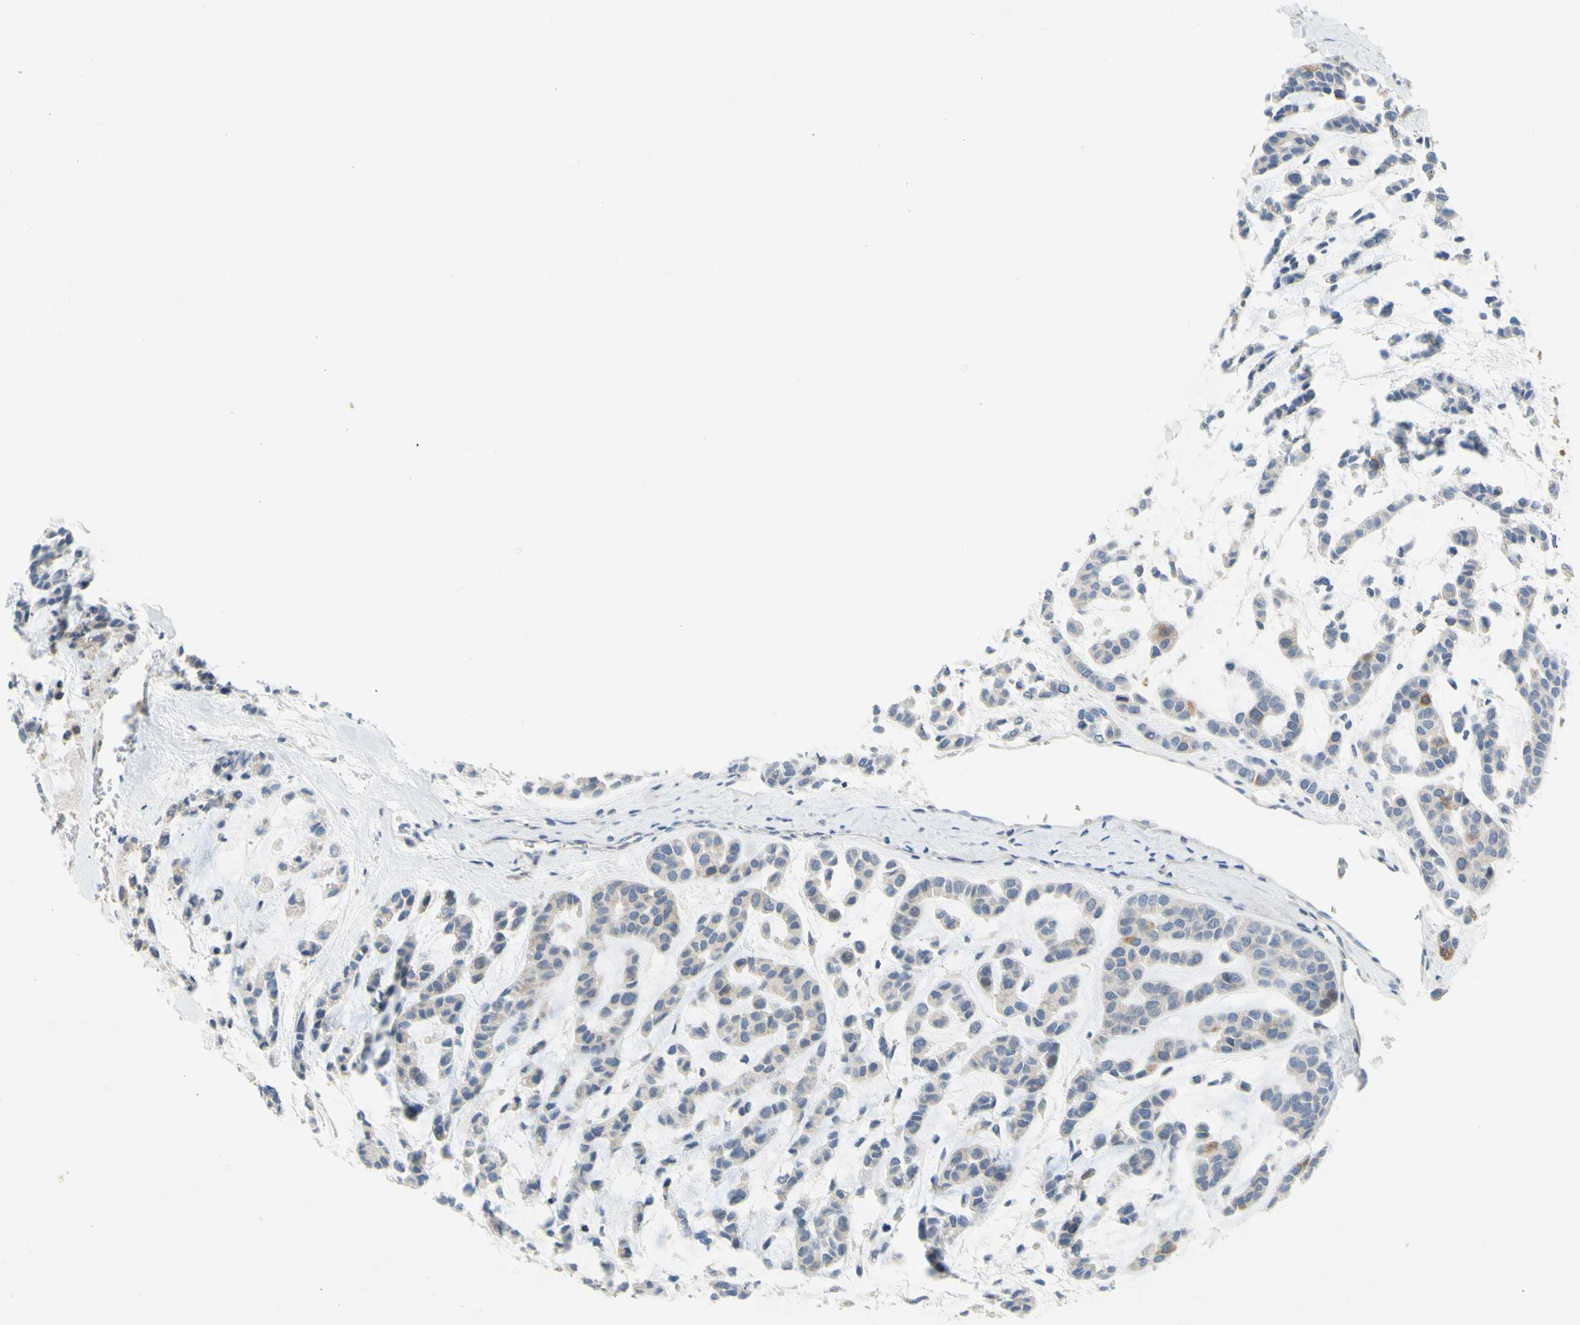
{"staining": {"intensity": "weak", "quantity": "<25%", "location": "cytoplasmic/membranous"}, "tissue": "head and neck cancer", "cell_type": "Tumor cells", "image_type": "cancer", "snomed": [{"axis": "morphology", "description": "Adenocarcinoma, NOS"}, {"axis": "morphology", "description": "Adenoma, NOS"}, {"axis": "topography", "description": "Head-Neck"}], "caption": "Tumor cells are negative for brown protein staining in head and neck cancer (adenocarcinoma).", "gene": "CCNB2", "patient": {"sex": "female", "age": 55}}